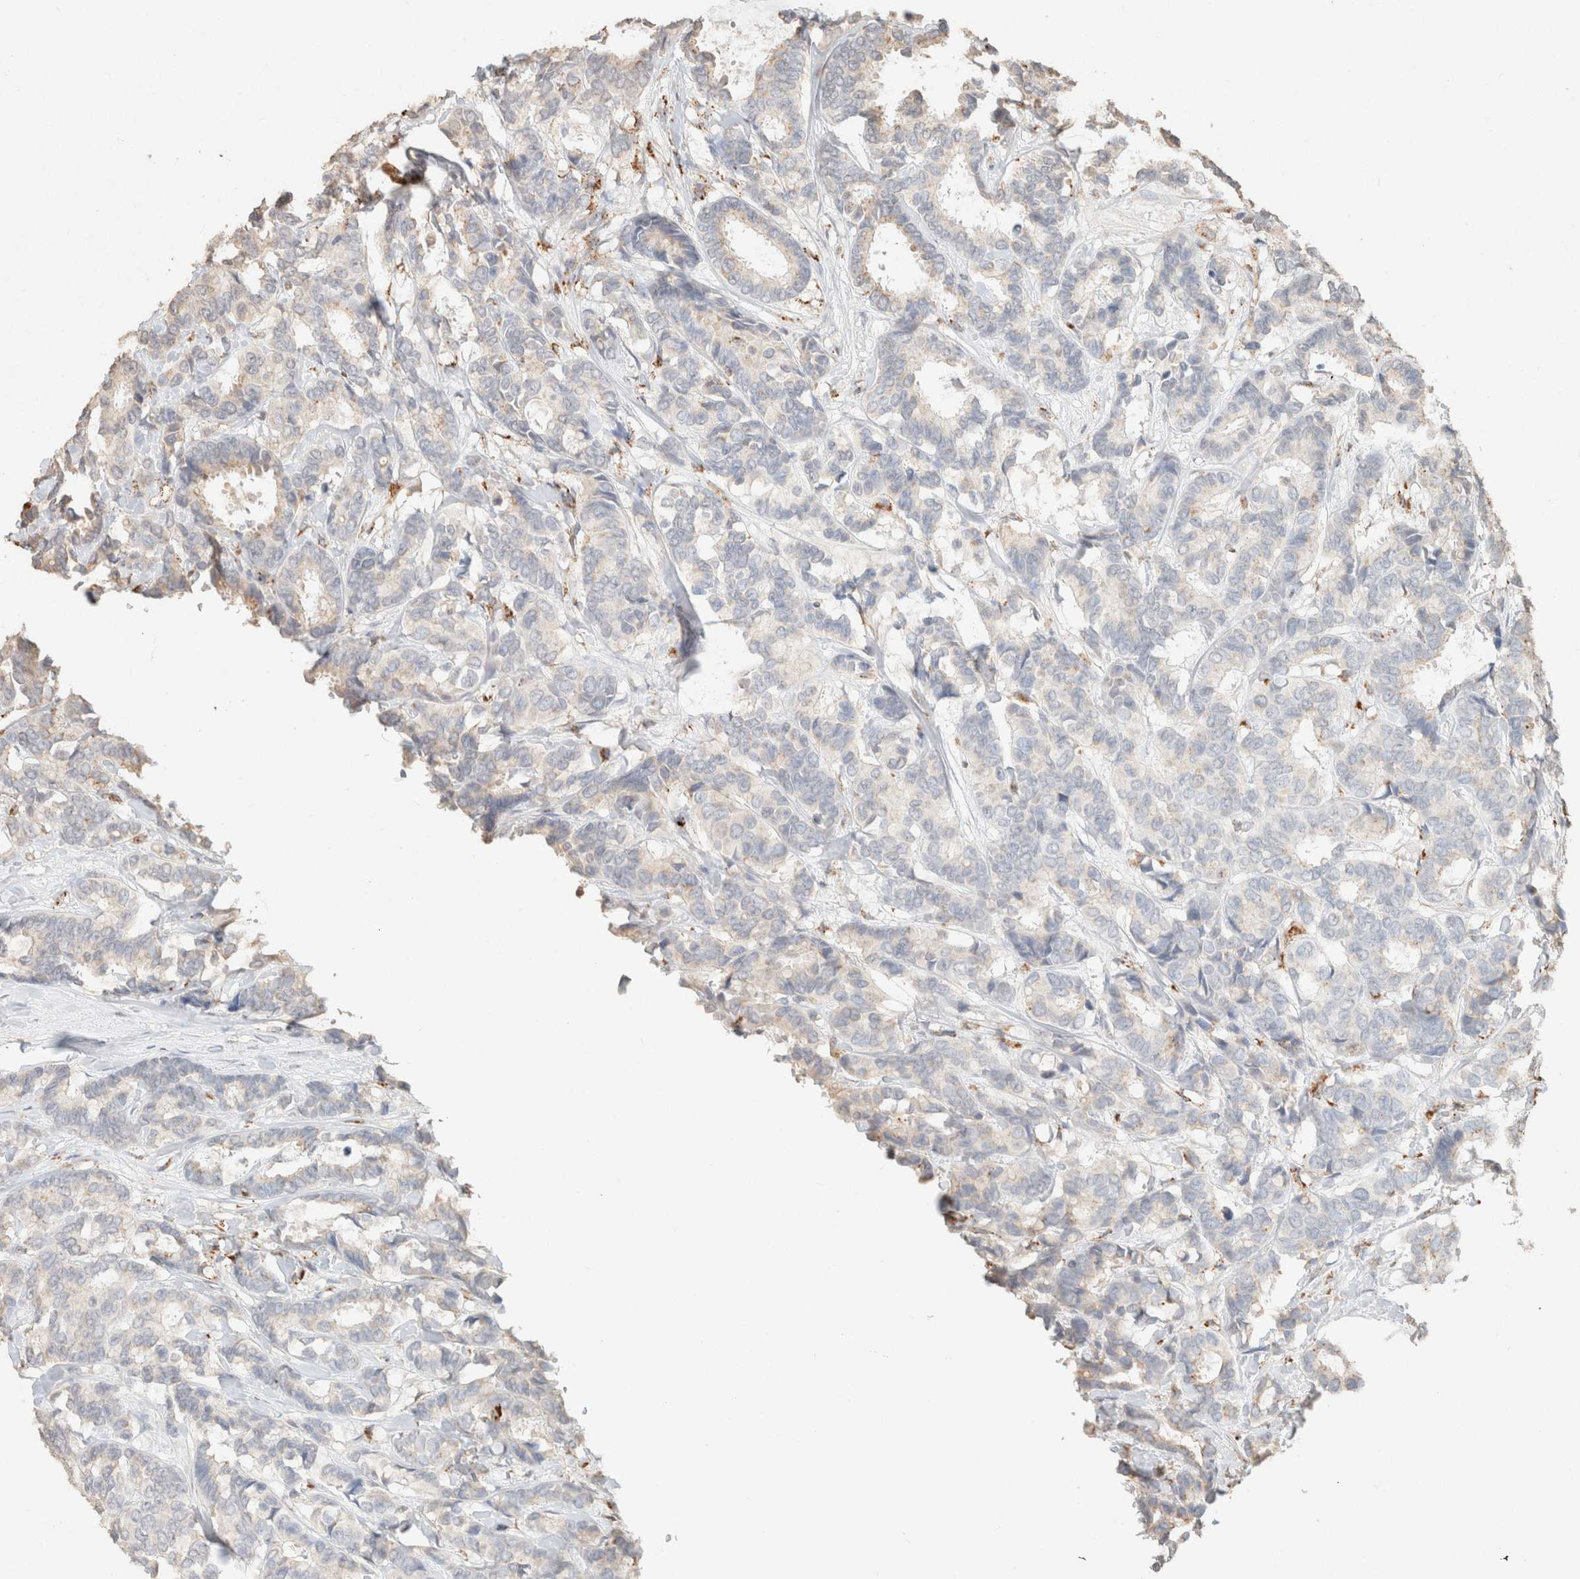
{"staining": {"intensity": "weak", "quantity": "<25%", "location": "cytoplasmic/membranous"}, "tissue": "breast cancer", "cell_type": "Tumor cells", "image_type": "cancer", "snomed": [{"axis": "morphology", "description": "Duct carcinoma"}, {"axis": "topography", "description": "Breast"}], "caption": "IHC micrograph of human breast cancer stained for a protein (brown), which reveals no positivity in tumor cells.", "gene": "CTSC", "patient": {"sex": "female", "age": 87}}